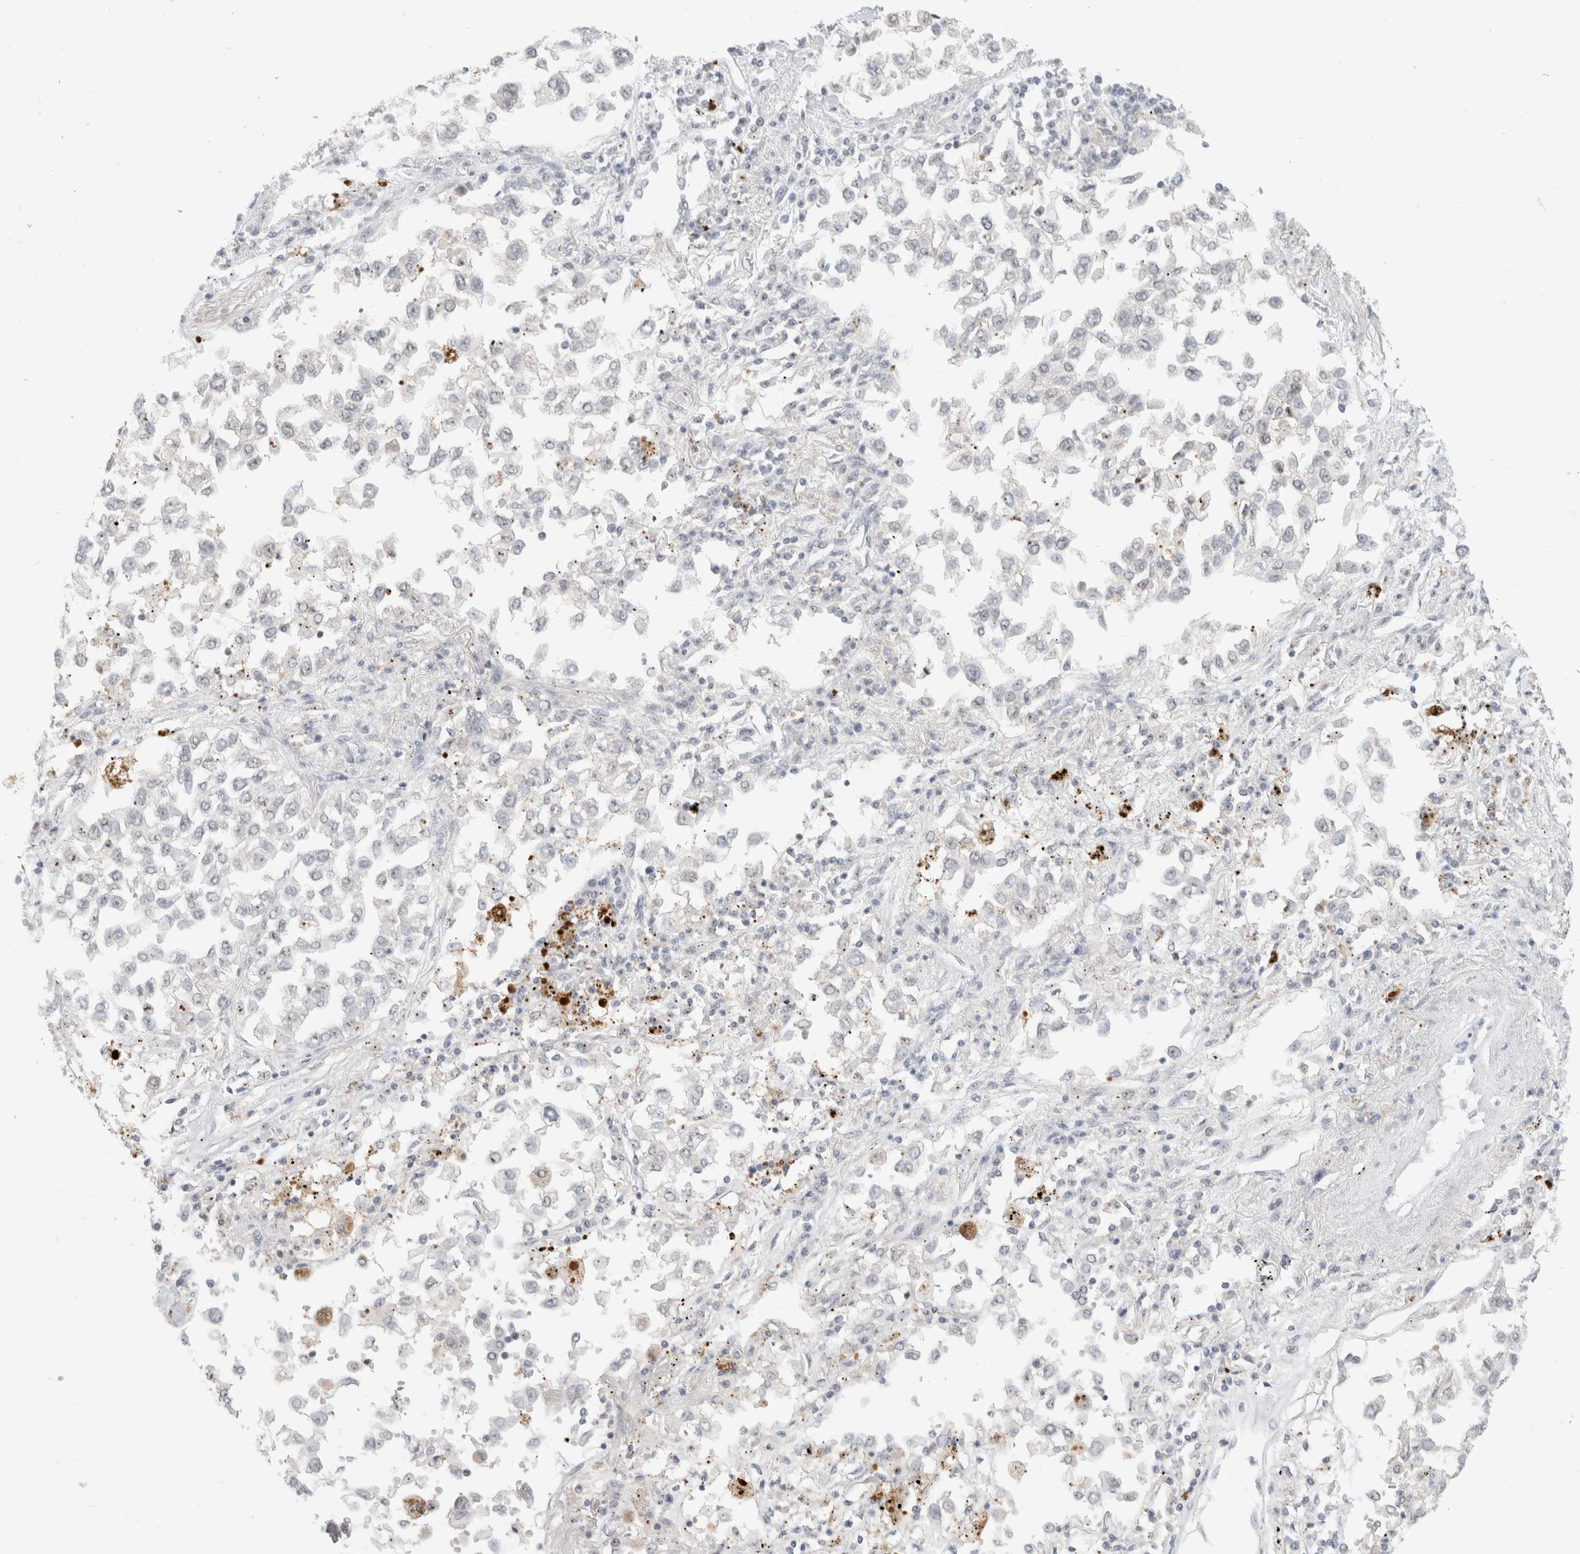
{"staining": {"intensity": "negative", "quantity": "none", "location": "none"}, "tissue": "lung cancer", "cell_type": "Tumor cells", "image_type": "cancer", "snomed": [{"axis": "morphology", "description": "Inflammation, NOS"}, {"axis": "morphology", "description": "Adenocarcinoma, NOS"}, {"axis": "topography", "description": "Lung"}], "caption": "High magnification brightfield microscopy of lung cancer stained with DAB (brown) and counterstained with hematoxylin (blue): tumor cells show no significant positivity.", "gene": "SENP6", "patient": {"sex": "male", "age": 63}}